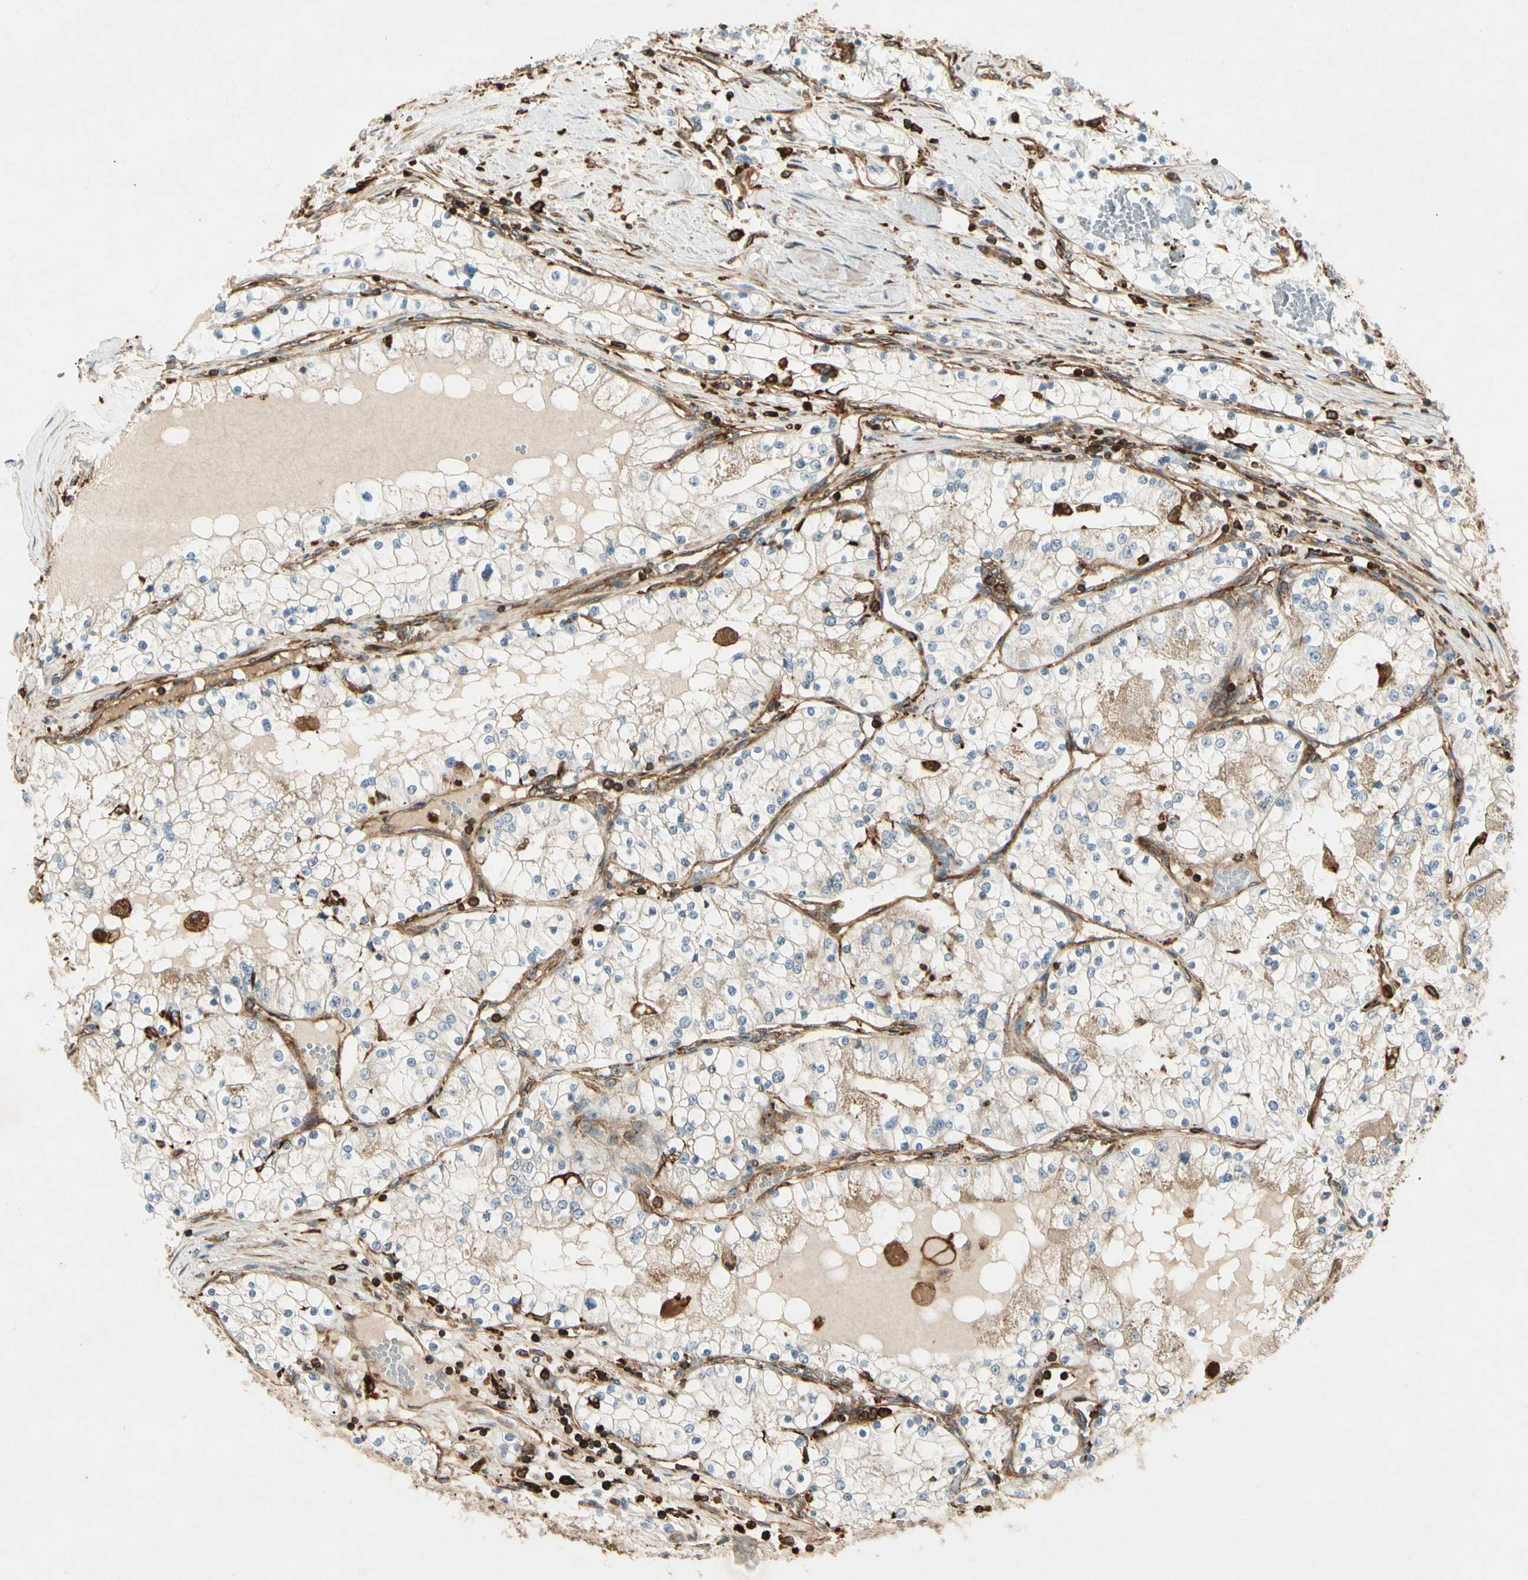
{"staining": {"intensity": "weak", "quantity": ">75%", "location": "cytoplasmic/membranous"}, "tissue": "renal cancer", "cell_type": "Tumor cells", "image_type": "cancer", "snomed": [{"axis": "morphology", "description": "Adenocarcinoma, NOS"}, {"axis": "topography", "description": "Kidney"}], "caption": "The micrograph shows immunohistochemical staining of adenocarcinoma (renal). There is weak cytoplasmic/membranous expression is present in about >75% of tumor cells.", "gene": "ARPC2", "patient": {"sex": "male", "age": 68}}